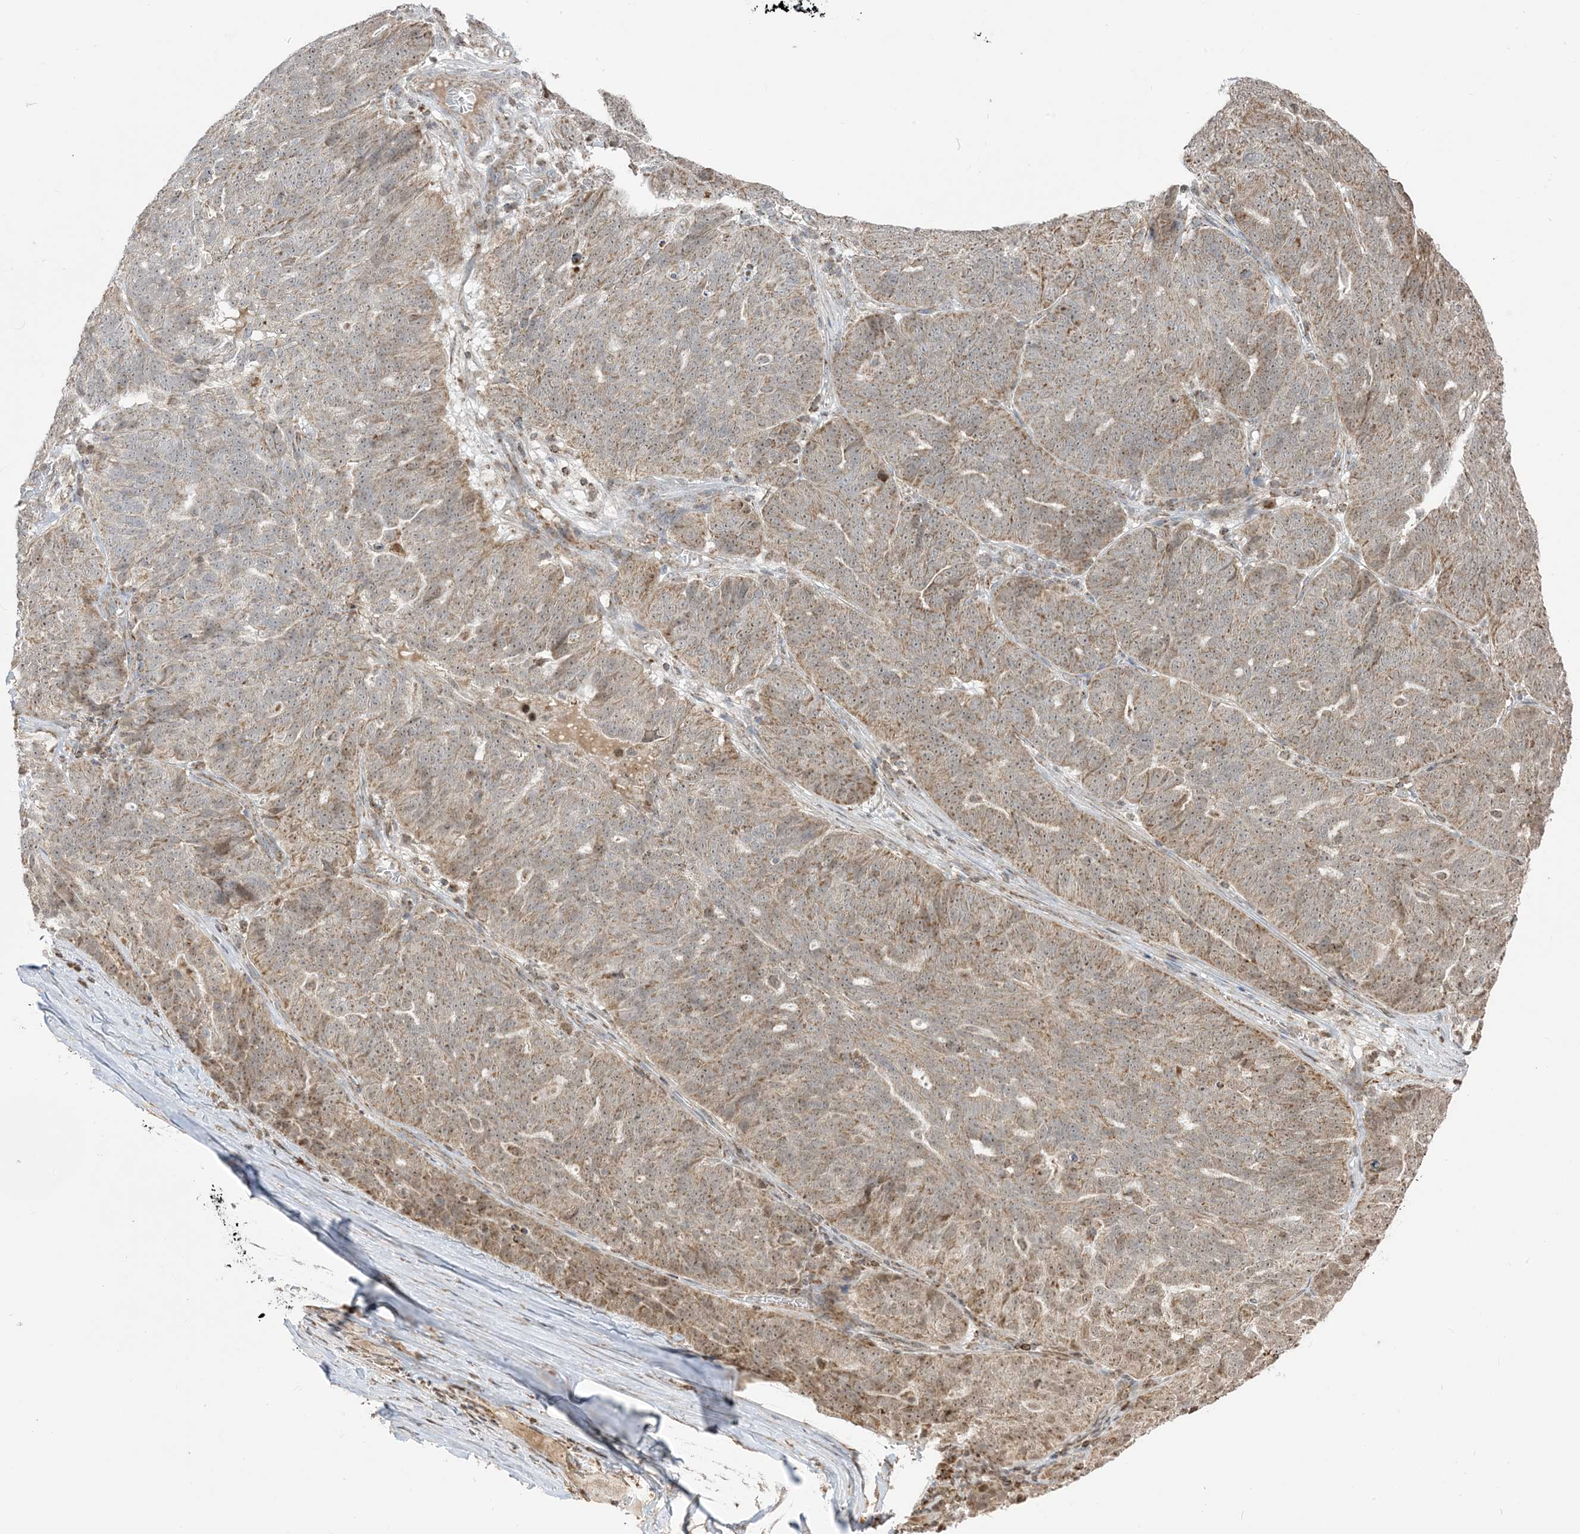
{"staining": {"intensity": "moderate", "quantity": "25%-75%", "location": "cytoplasmic/membranous,nuclear"}, "tissue": "ovarian cancer", "cell_type": "Tumor cells", "image_type": "cancer", "snomed": [{"axis": "morphology", "description": "Cystadenocarcinoma, serous, NOS"}, {"axis": "topography", "description": "Ovary"}], "caption": "Immunohistochemistry of serous cystadenocarcinoma (ovarian) reveals medium levels of moderate cytoplasmic/membranous and nuclear staining in about 25%-75% of tumor cells. (brown staining indicates protein expression, while blue staining denotes nuclei).", "gene": "MAPKBP1", "patient": {"sex": "female", "age": 59}}